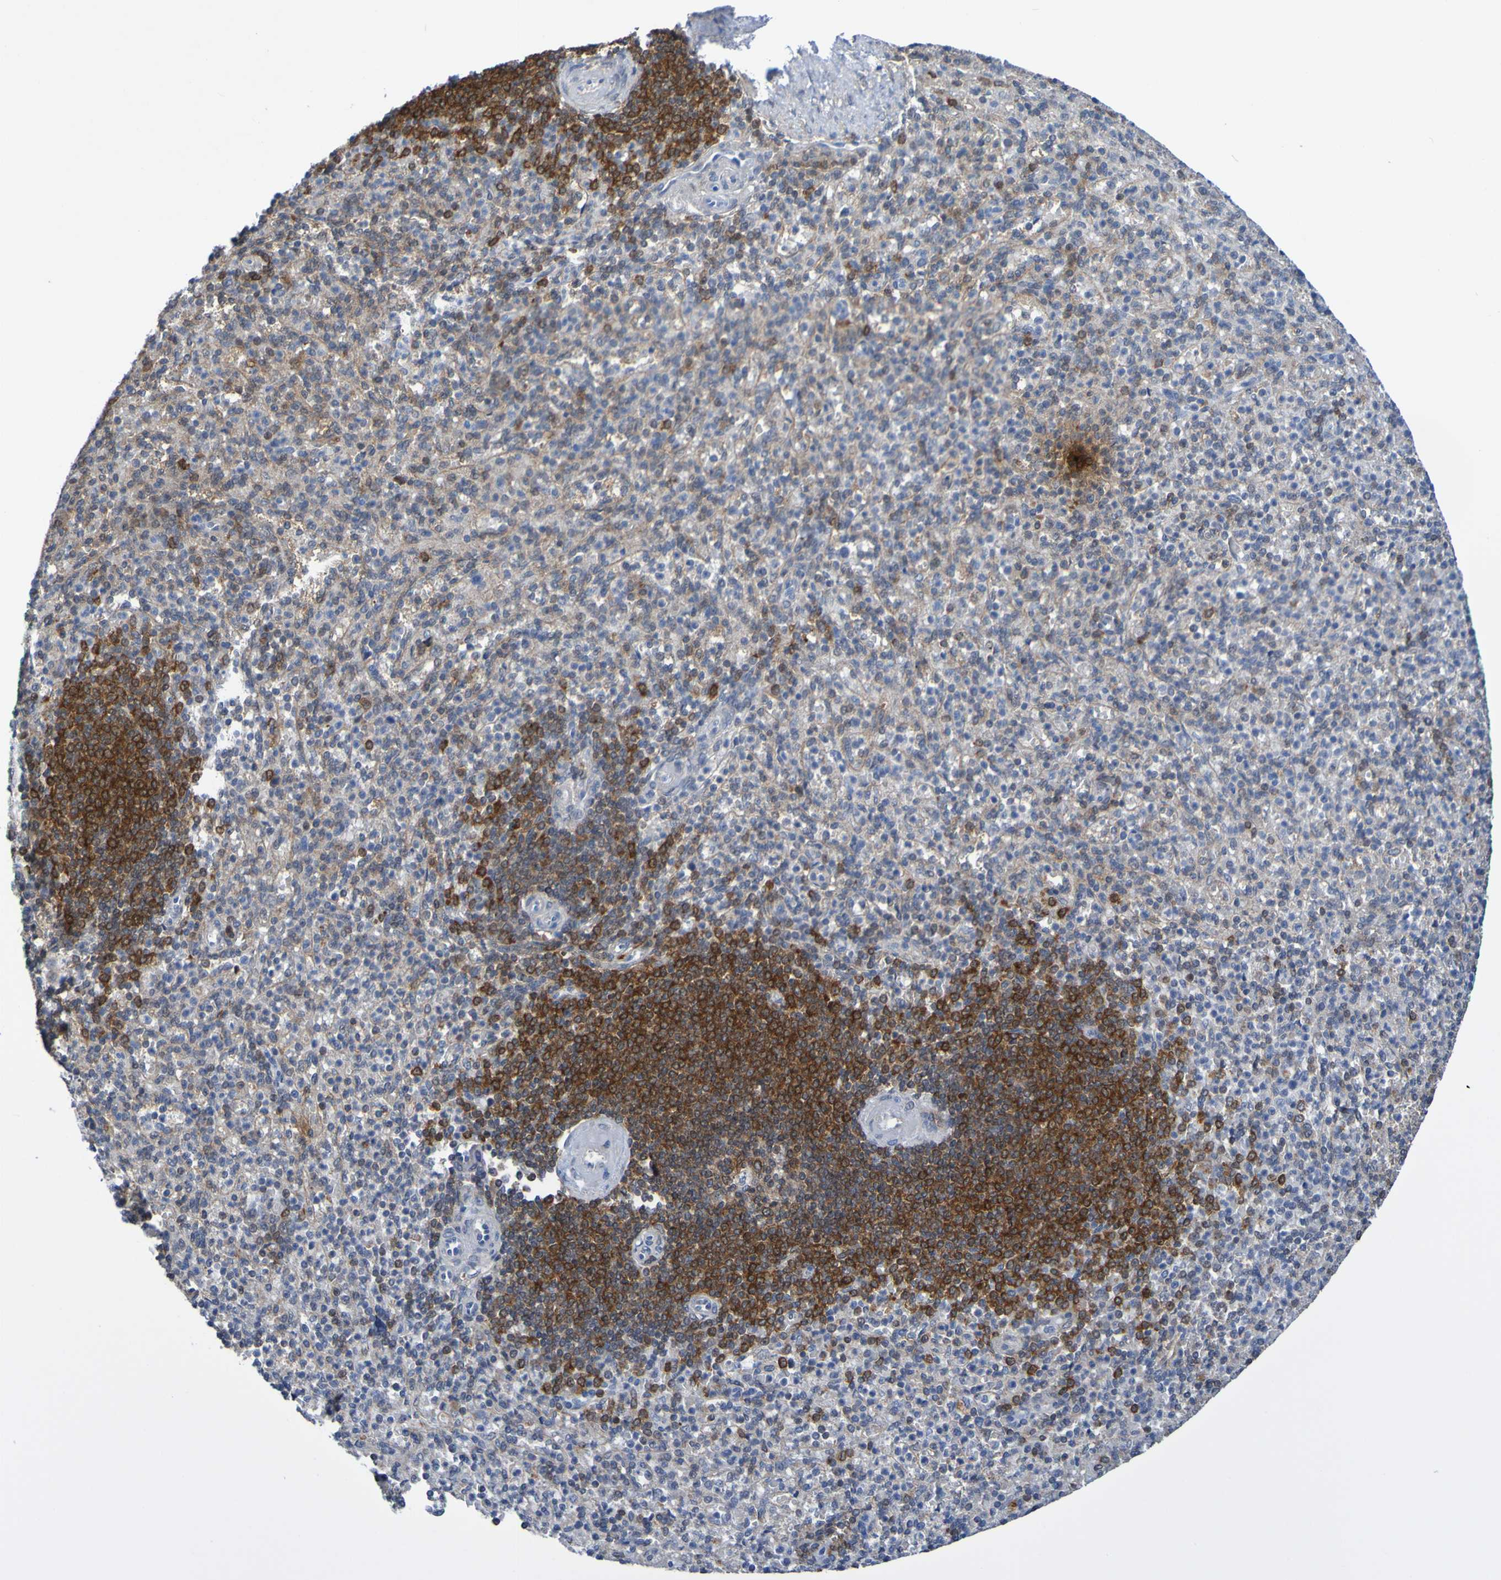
{"staining": {"intensity": "moderate", "quantity": "25%-75%", "location": "cytoplasmic/membranous"}, "tissue": "spleen", "cell_type": "Cells in red pulp", "image_type": "normal", "snomed": [{"axis": "morphology", "description": "Normal tissue, NOS"}, {"axis": "topography", "description": "Spleen"}], "caption": "Spleen stained for a protein reveals moderate cytoplasmic/membranous positivity in cells in red pulp. Immunohistochemistry (ihc) stains the protein of interest in brown and the nuclei are stained blue.", "gene": "ATIC", "patient": {"sex": "female", "age": 74}}